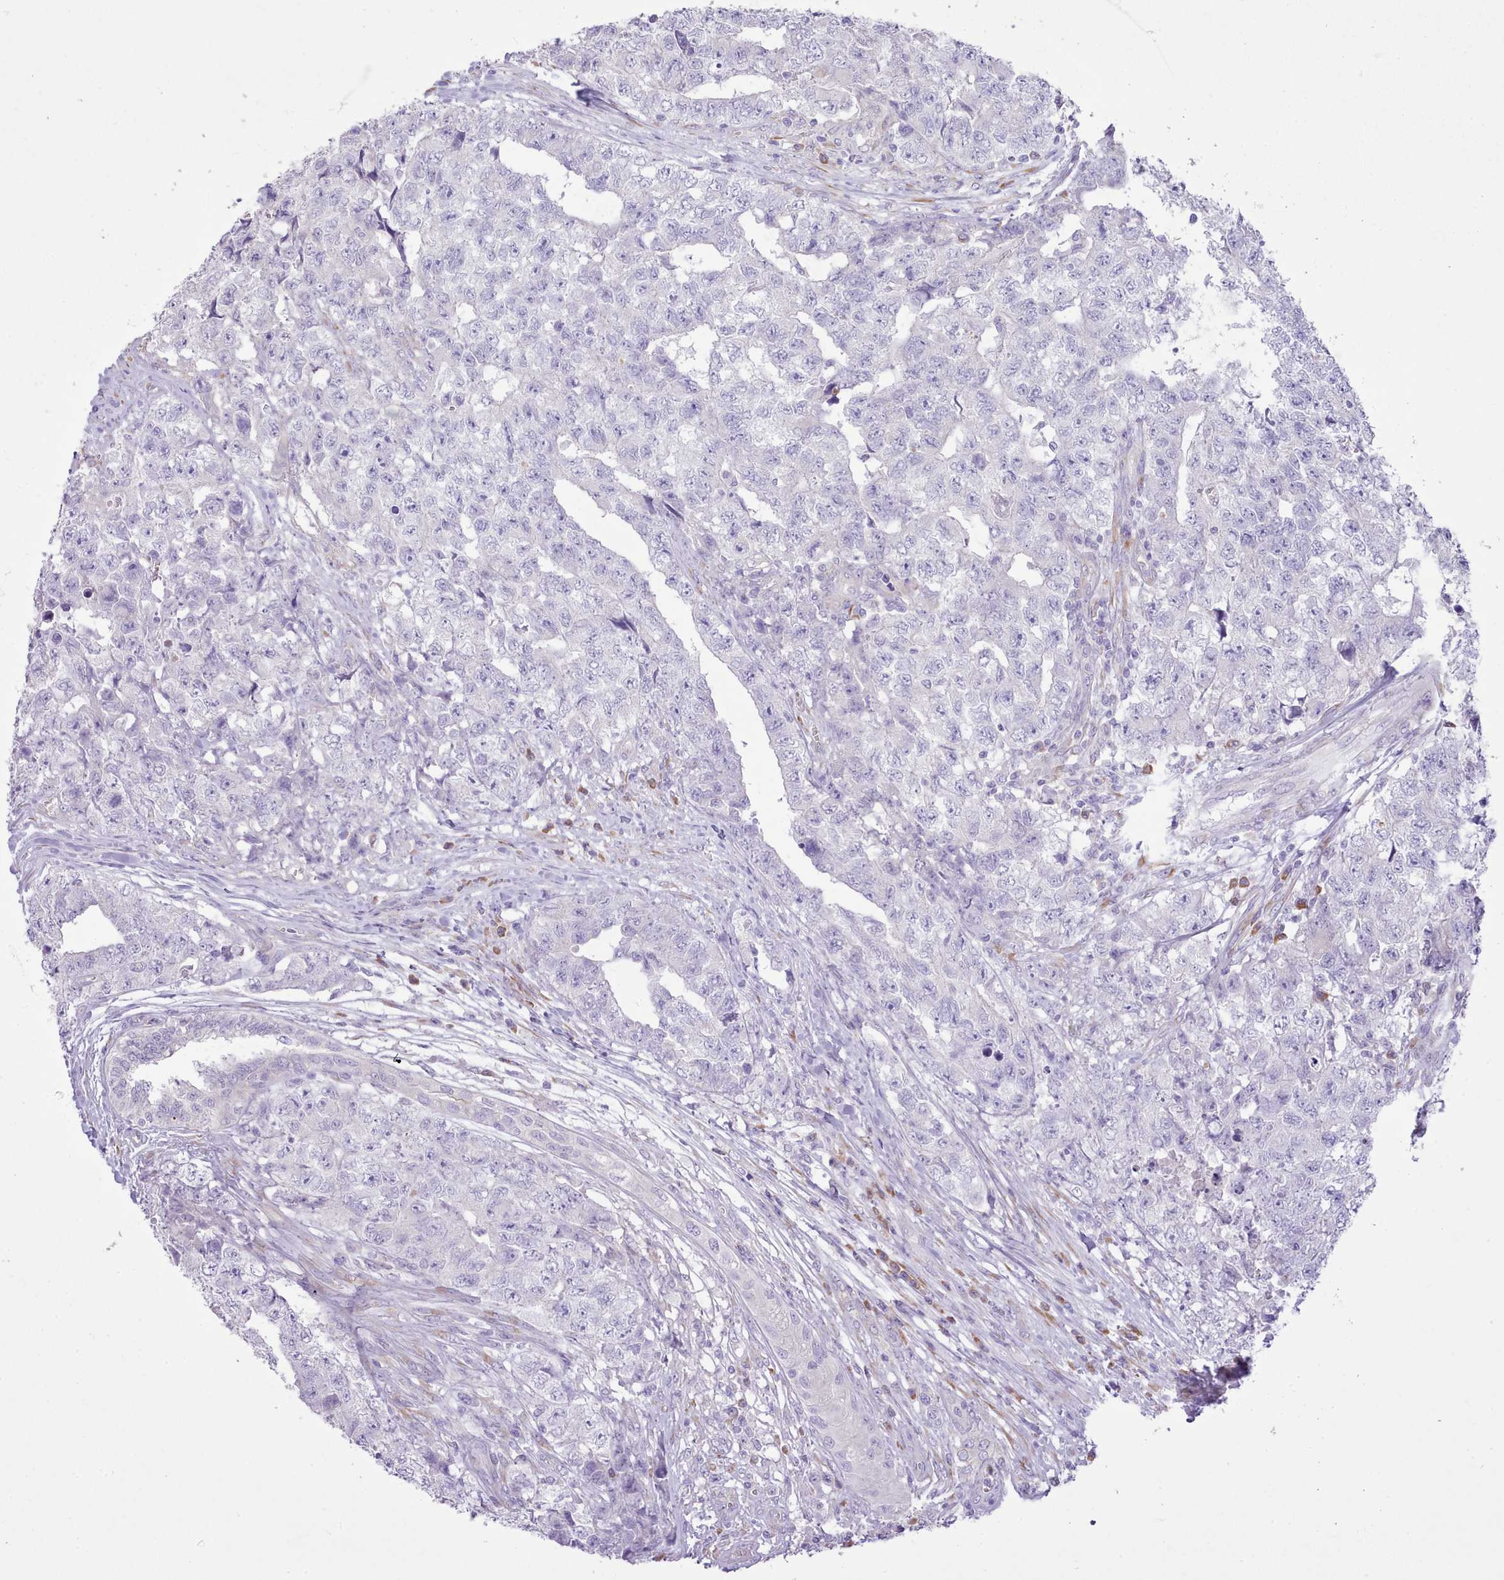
{"staining": {"intensity": "negative", "quantity": "none", "location": "none"}, "tissue": "testis cancer", "cell_type": "Tumor cells", "image_type": "cancer", "snomed": [{"axis": "morphology", "description": "Carcinoma, Embryonal, NOS"}, {"axis": "topography", "description": "Testis"}], "caption": "The immunohistochemistry histopathology image has no significant positivity in tumor cells of testis cancer (embryonal carcinoma) tissue.", "gene": "CCL1", "patient": {"sex": "male", "age": 31}}